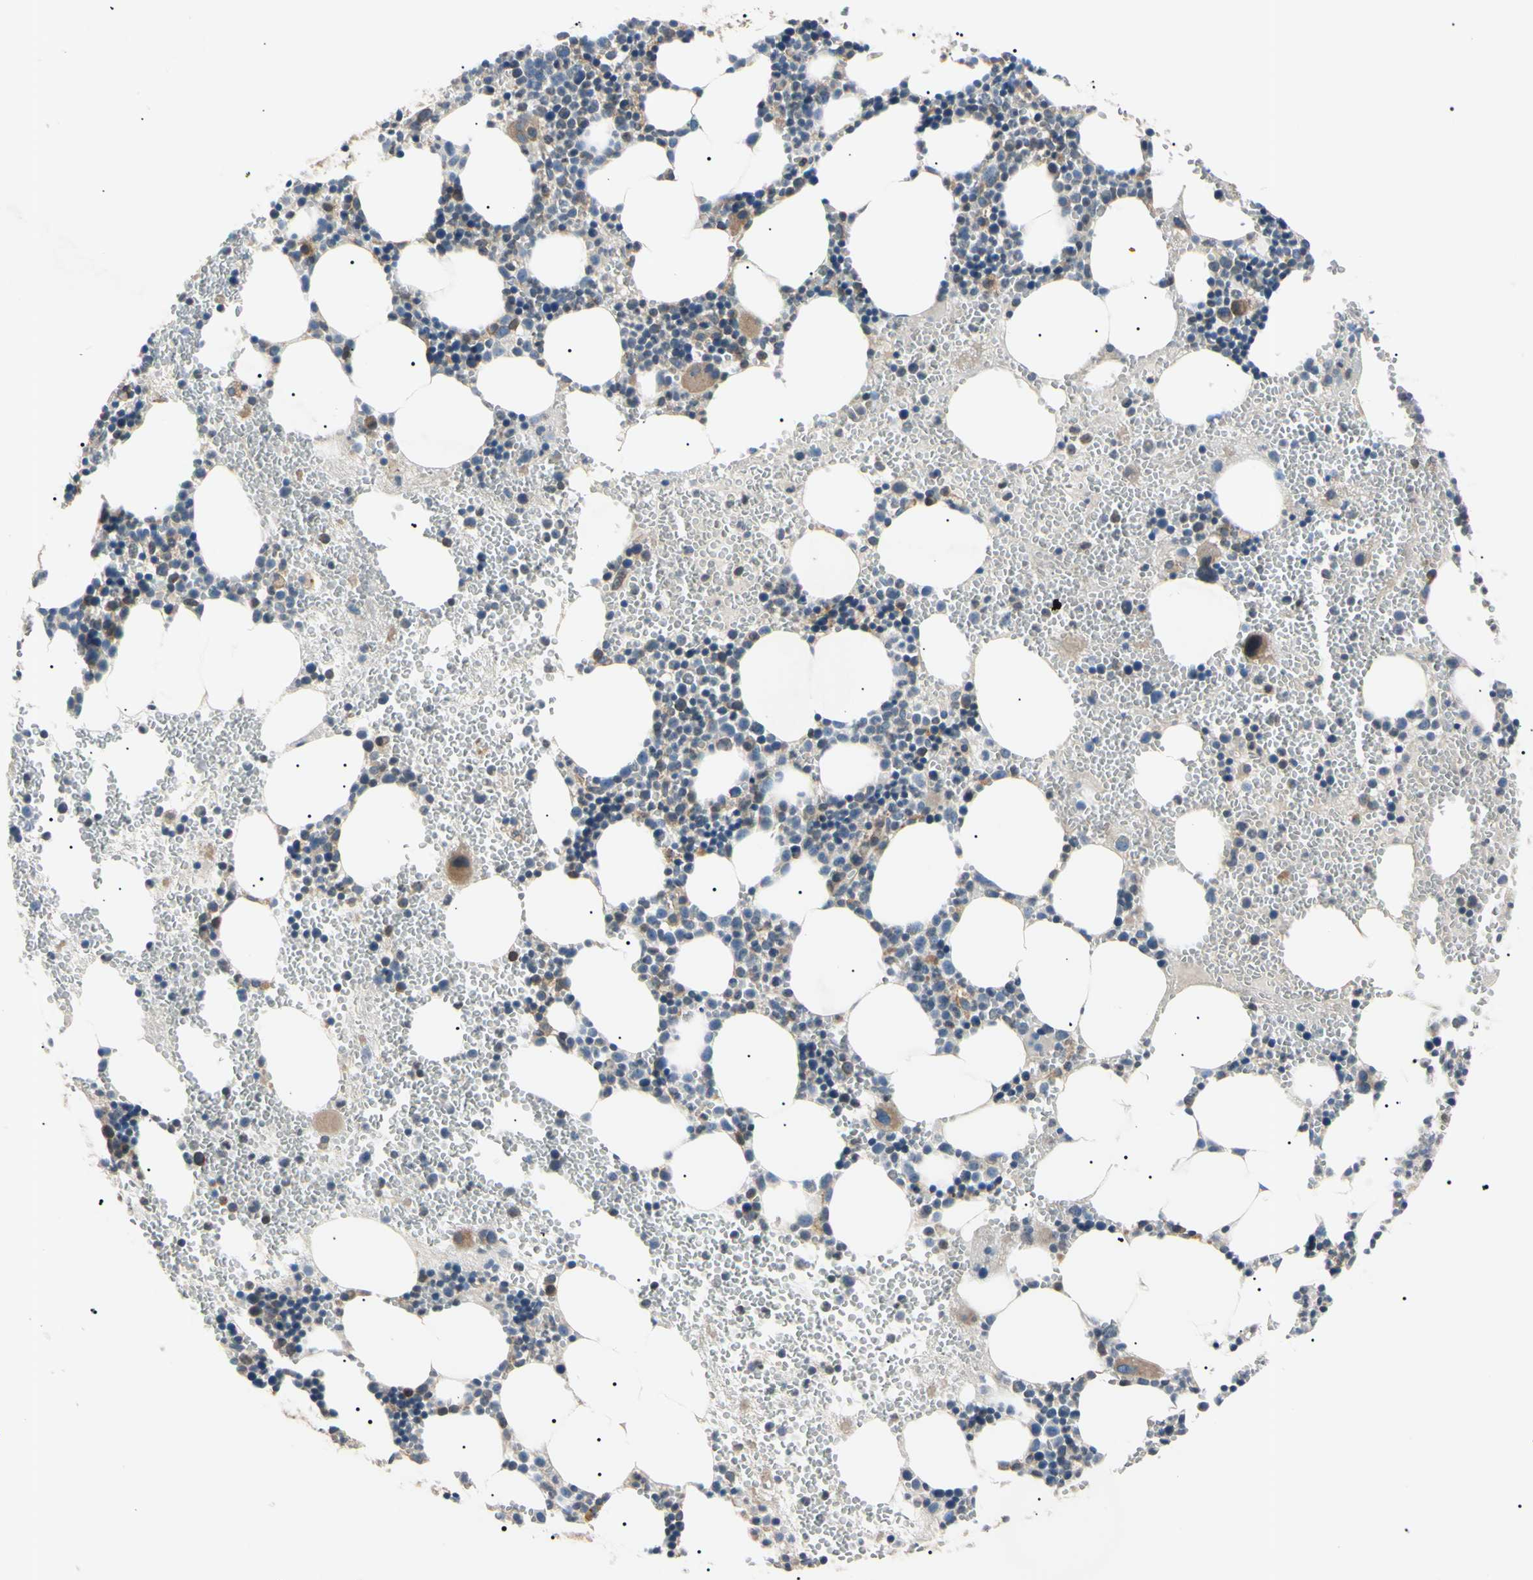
{"staining": {"intensity": "moderate", "quantity": "<25%", "location": "cytoplasmic/membranous"}, "tissue": "bone marrow", "cell_type": "Hematopoietic cells", "image_type": "normal", "snomed": [{"axis": "morphology", "description": "Normal tissue, NOS"}, {"axis": "morphology", "description": "Inflammation, NOS"}, {"axis": "topography", "description": "Bone marrow"}], "caption": "Bone marrow stained for a protein demonstrates moderate cytoplasmic/membranous positivity in hematopoietic cells. Nuclei are stained in blue.", "gene": "VAPA", "patient": {"sex": "female", "age": 76}}